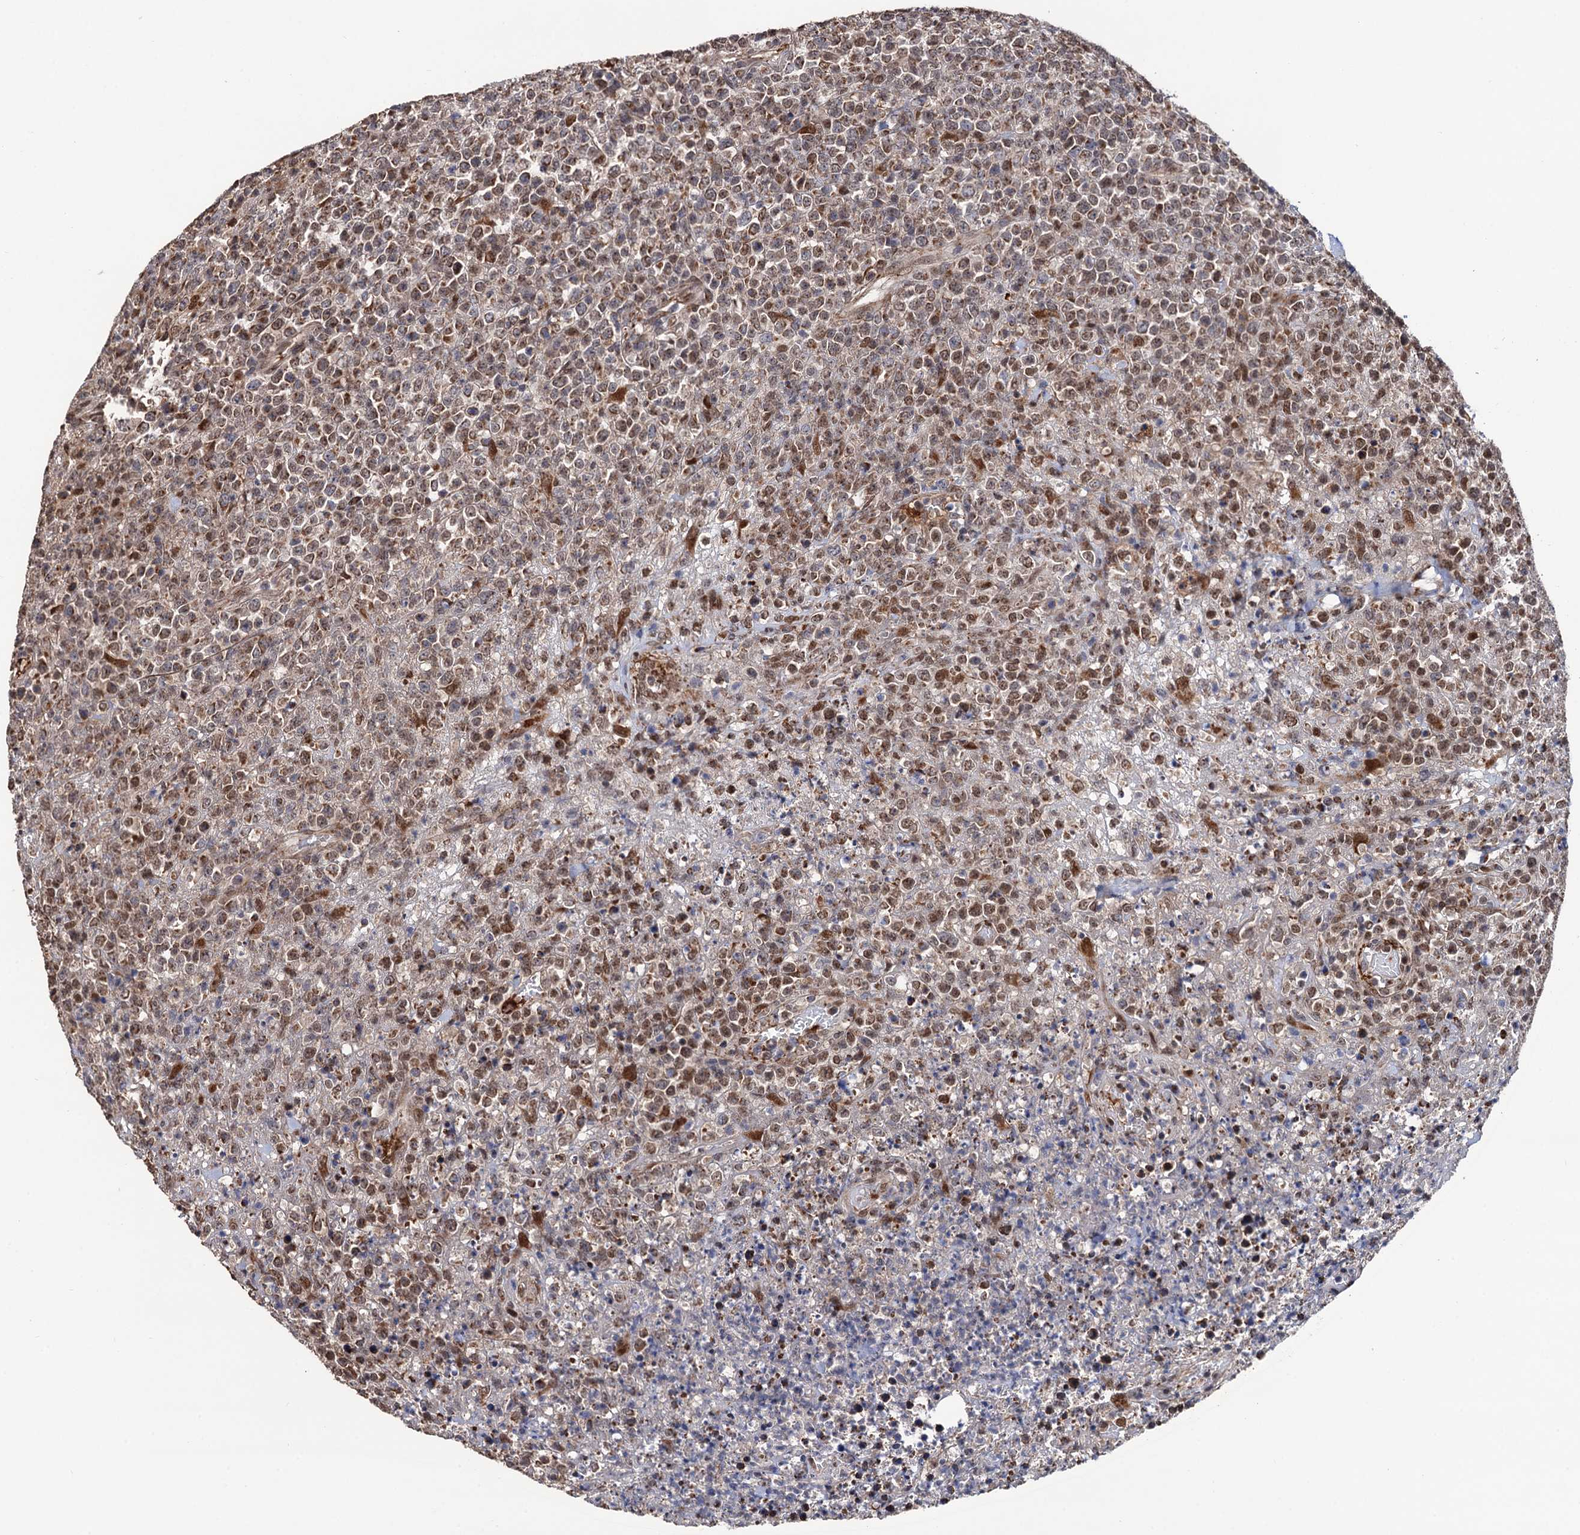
{"staining": {"intensity": "moderate", "quantity": "25%-75%", "location": "nuclear"}, "tissue": "lymphoma", "cell_type": "Tumor cells", "image_type": "cancer", "snomed": [{"axis": "morphology", "description": "Malignant lymphoma, non-Hodgkin's type, High grade"}, {"axis": "topography", "description": "Colon"}], "caption": "A histopathology image of lymphoma stained for a protein displays moderate nuclear brown staining in tumor cells.", "gene": "LRRC63", "patient": {"sex": "female", "age": 53}}